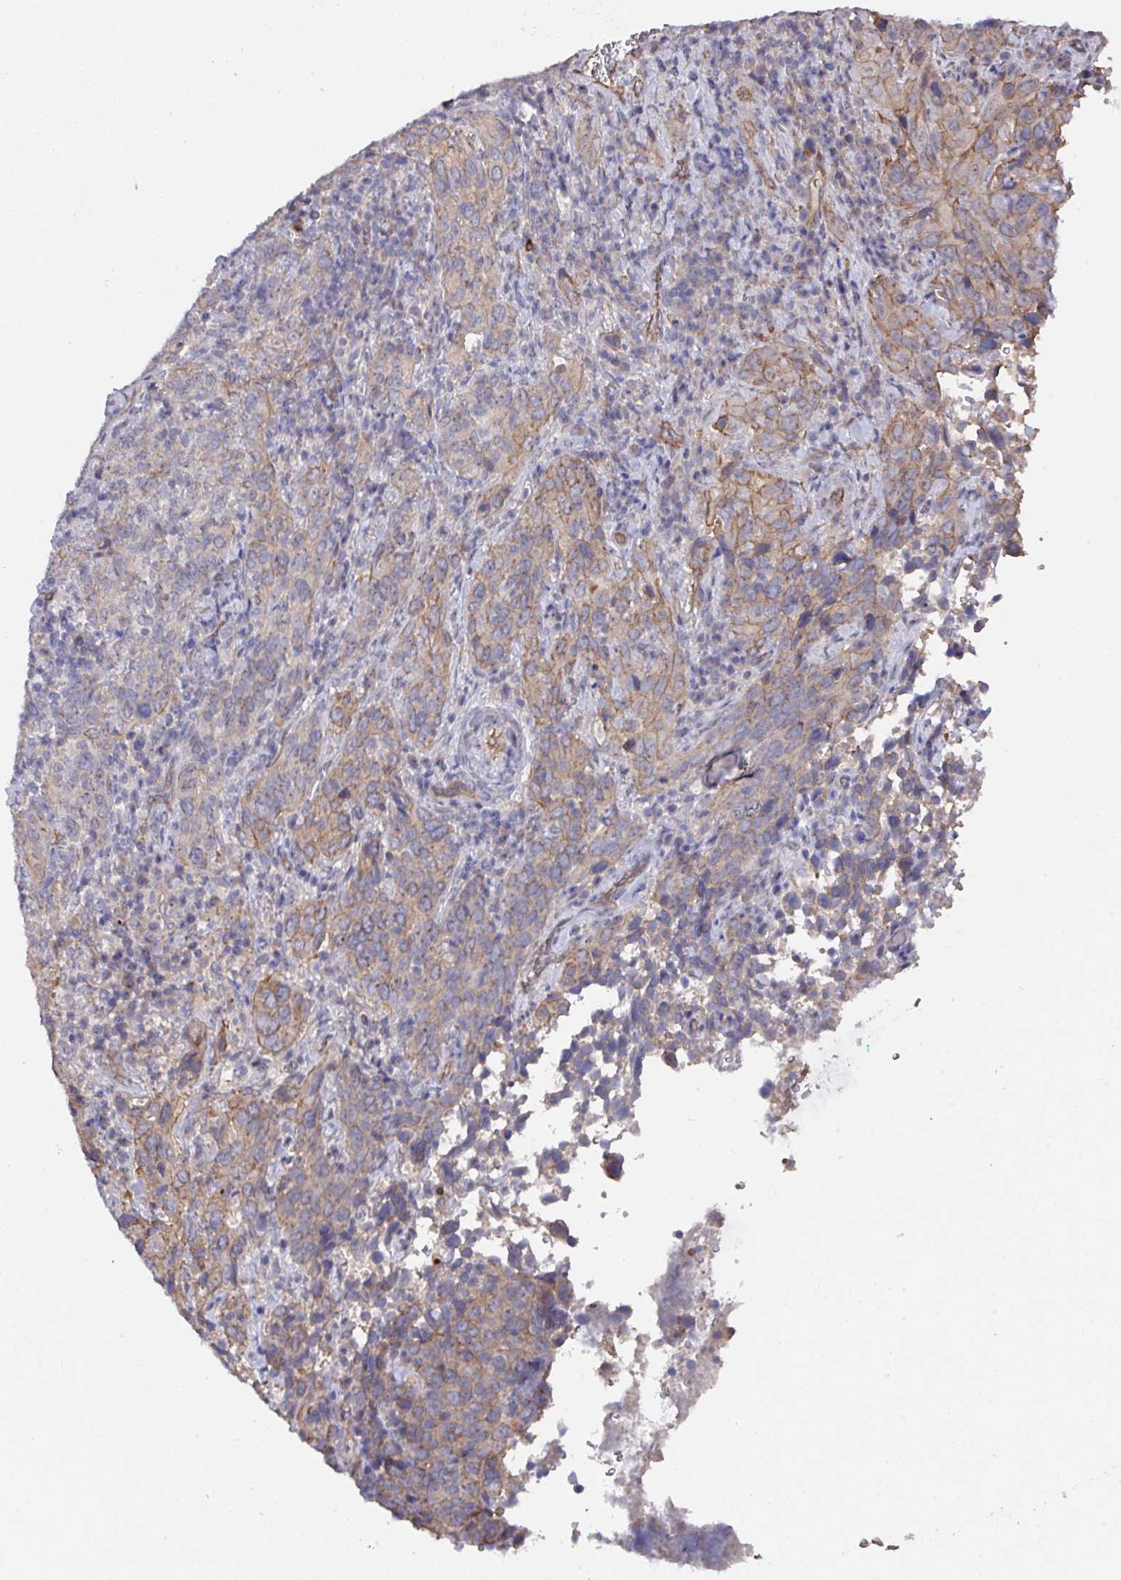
{"staining": {"intensity": "moderate", "quantity": "25%-75%", "location": "cytoplasmic/membranous"}, "tissue": "cervical cancer", "cell_type": "Tumor cells", "image_type": "cancer", "snomed": [{"axis": "morphology", "description": "Squamous cell carcinoma, NOS"}, {"axis": "topography", "description": "Cervix"}], "caption": "This is a micrograph of immunohistochemistry staining of squamous cell carcinoma (cervical), which shows moderate staining in the cytoplasmic/membranous of tumor cells.", "gene": "PRR5", "patient": {"sex": "female", "age": 51}}